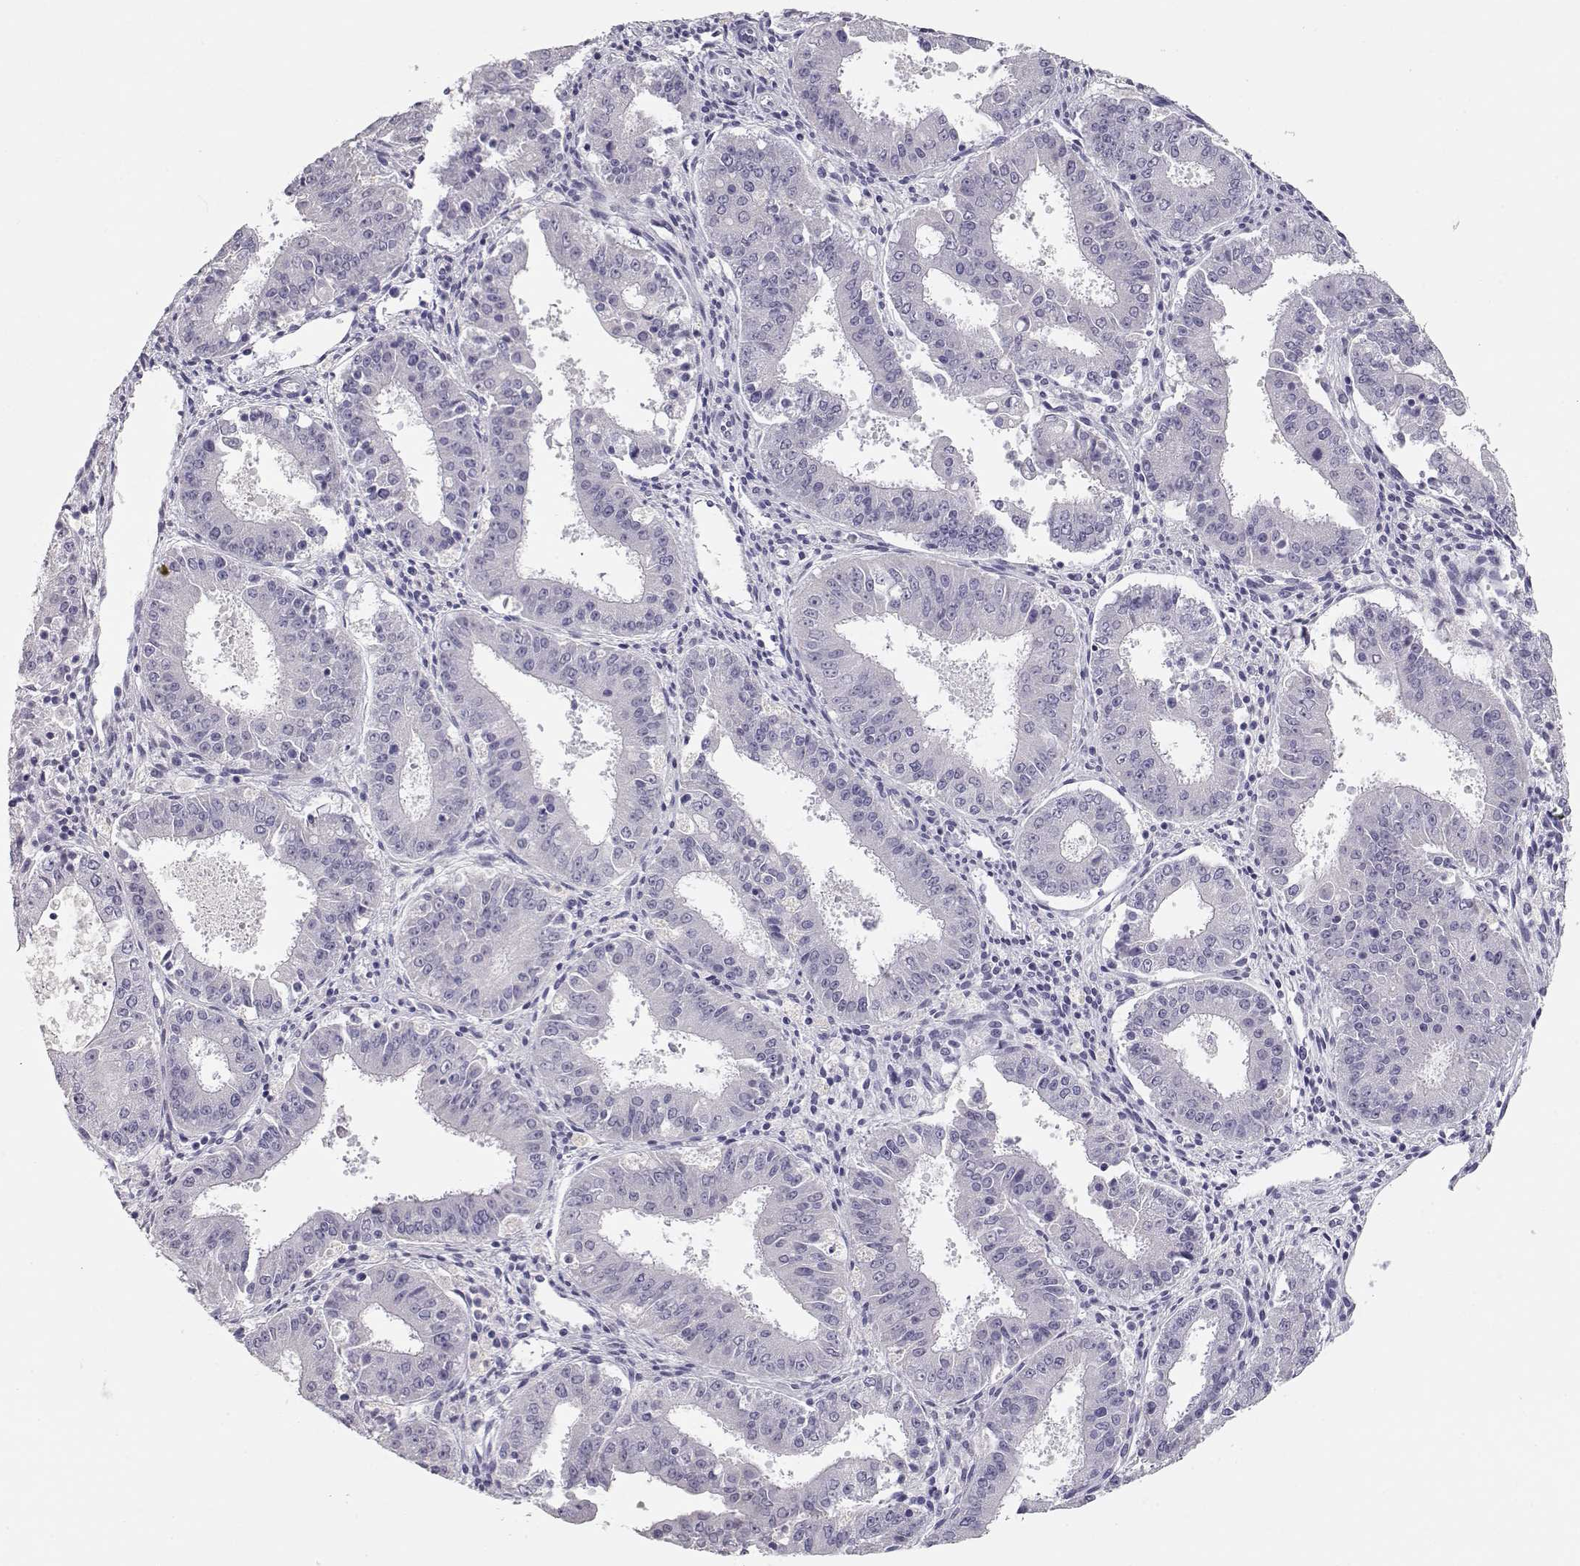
{"staining": {"intensity": "negative", "quantity": "none", "location": "none"}, "tissue": "ovarian cancer", "cell_type": "Tumor cells", "image_type": "cancer", "snomed": [{"axis": "morphology", "description": "Carcinoma, endometroid"}, {"axis": "topography", "description": "Ovary"}], "caption": "Photomicrograph shows no protein staining in tumor cells of ovarian endometroid carcinoma tissue.", "gene": "MAGEC1", "patient": {"sex": "female", "age": 42}}